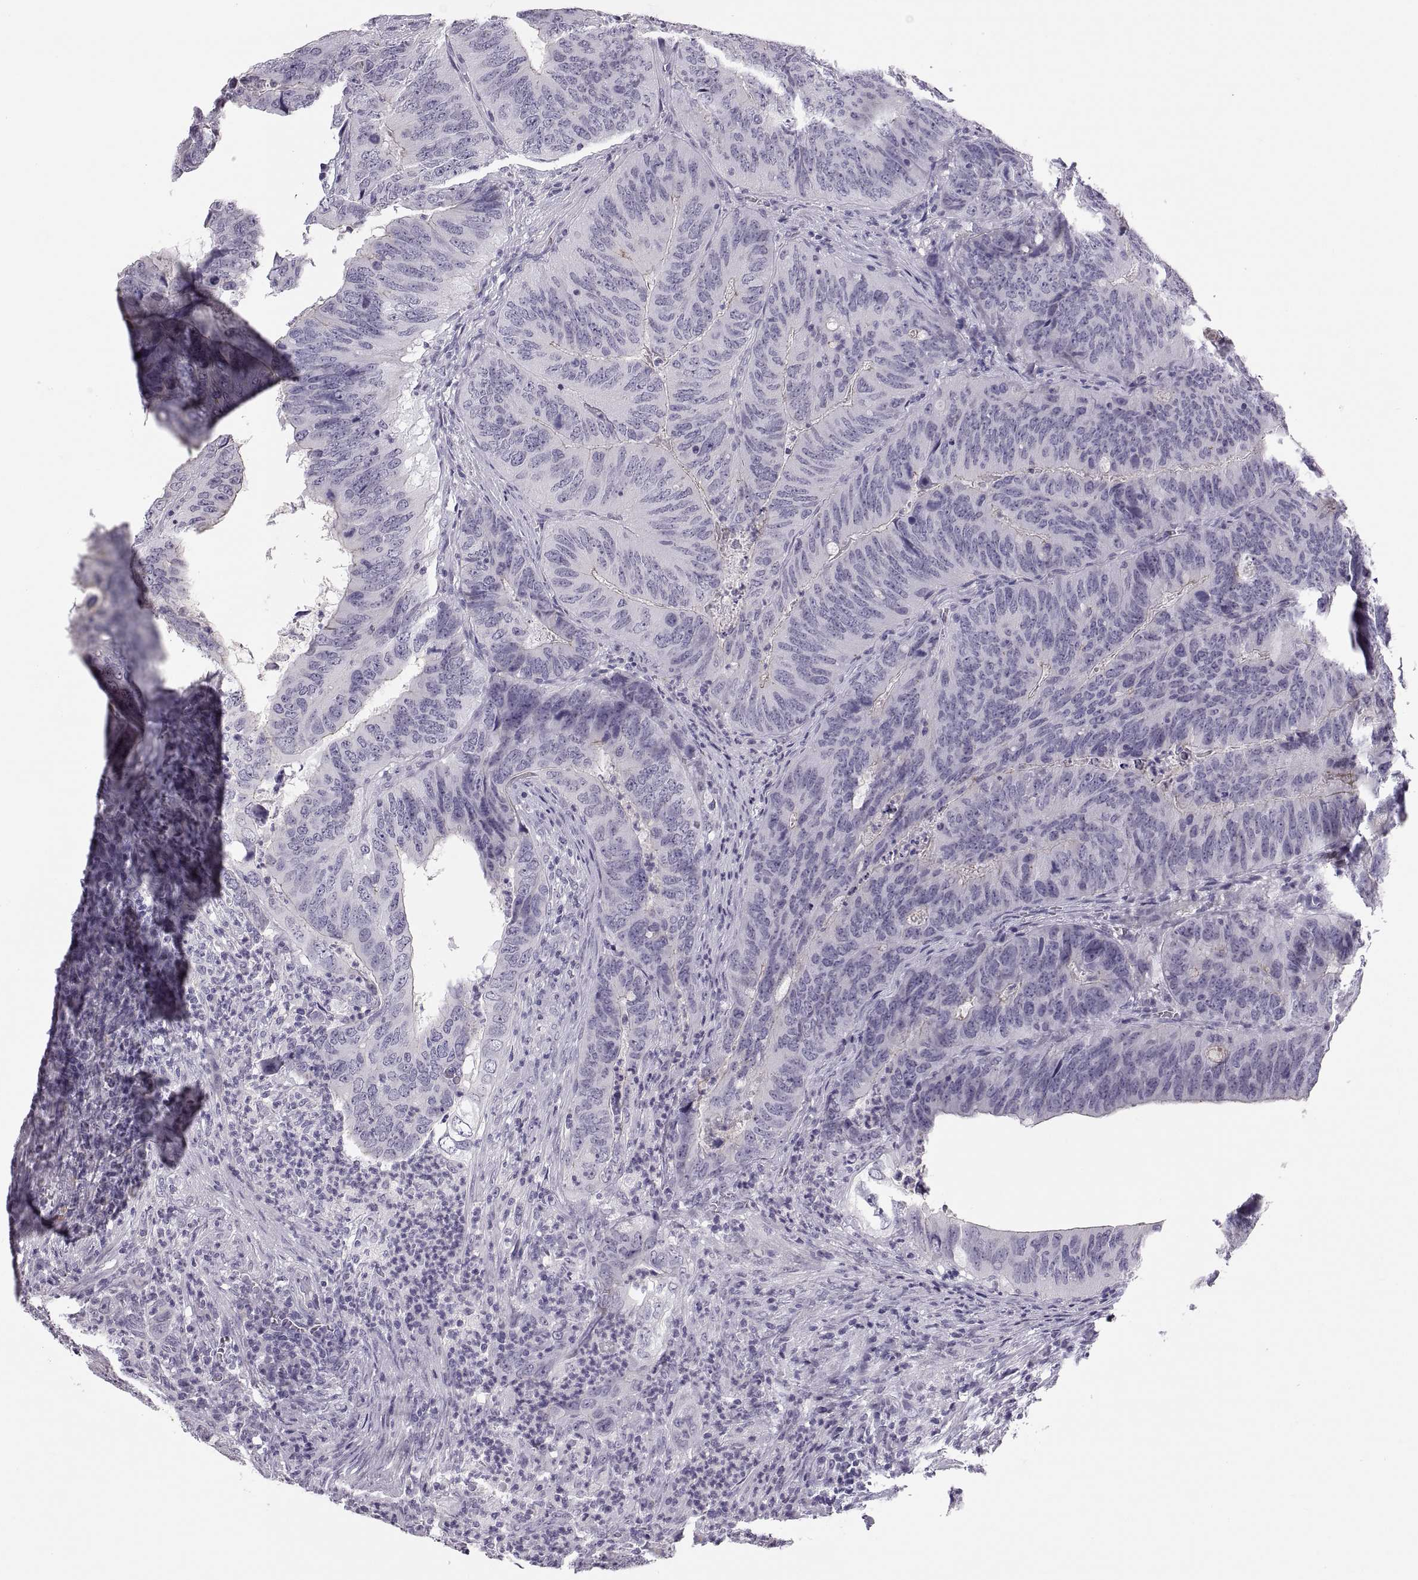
{"staining": {"intensity": "negative", "quantity": "none", "location": "none"}, "tissue": "colorectal cancer", "cell_type": "Tumor cells", "image_type": "cancer", "snomed": [{"axis": "morphology", "description": "Adenocarcinoma, NOS"}, {"axis": "topography", "description": "Colon"}], "caption": "Tumor cells are negative for brown protein staining in colorectal adenocarcinoma.", "gene": "QRICH2", "patient": {"sex": "male", "age": 79}}